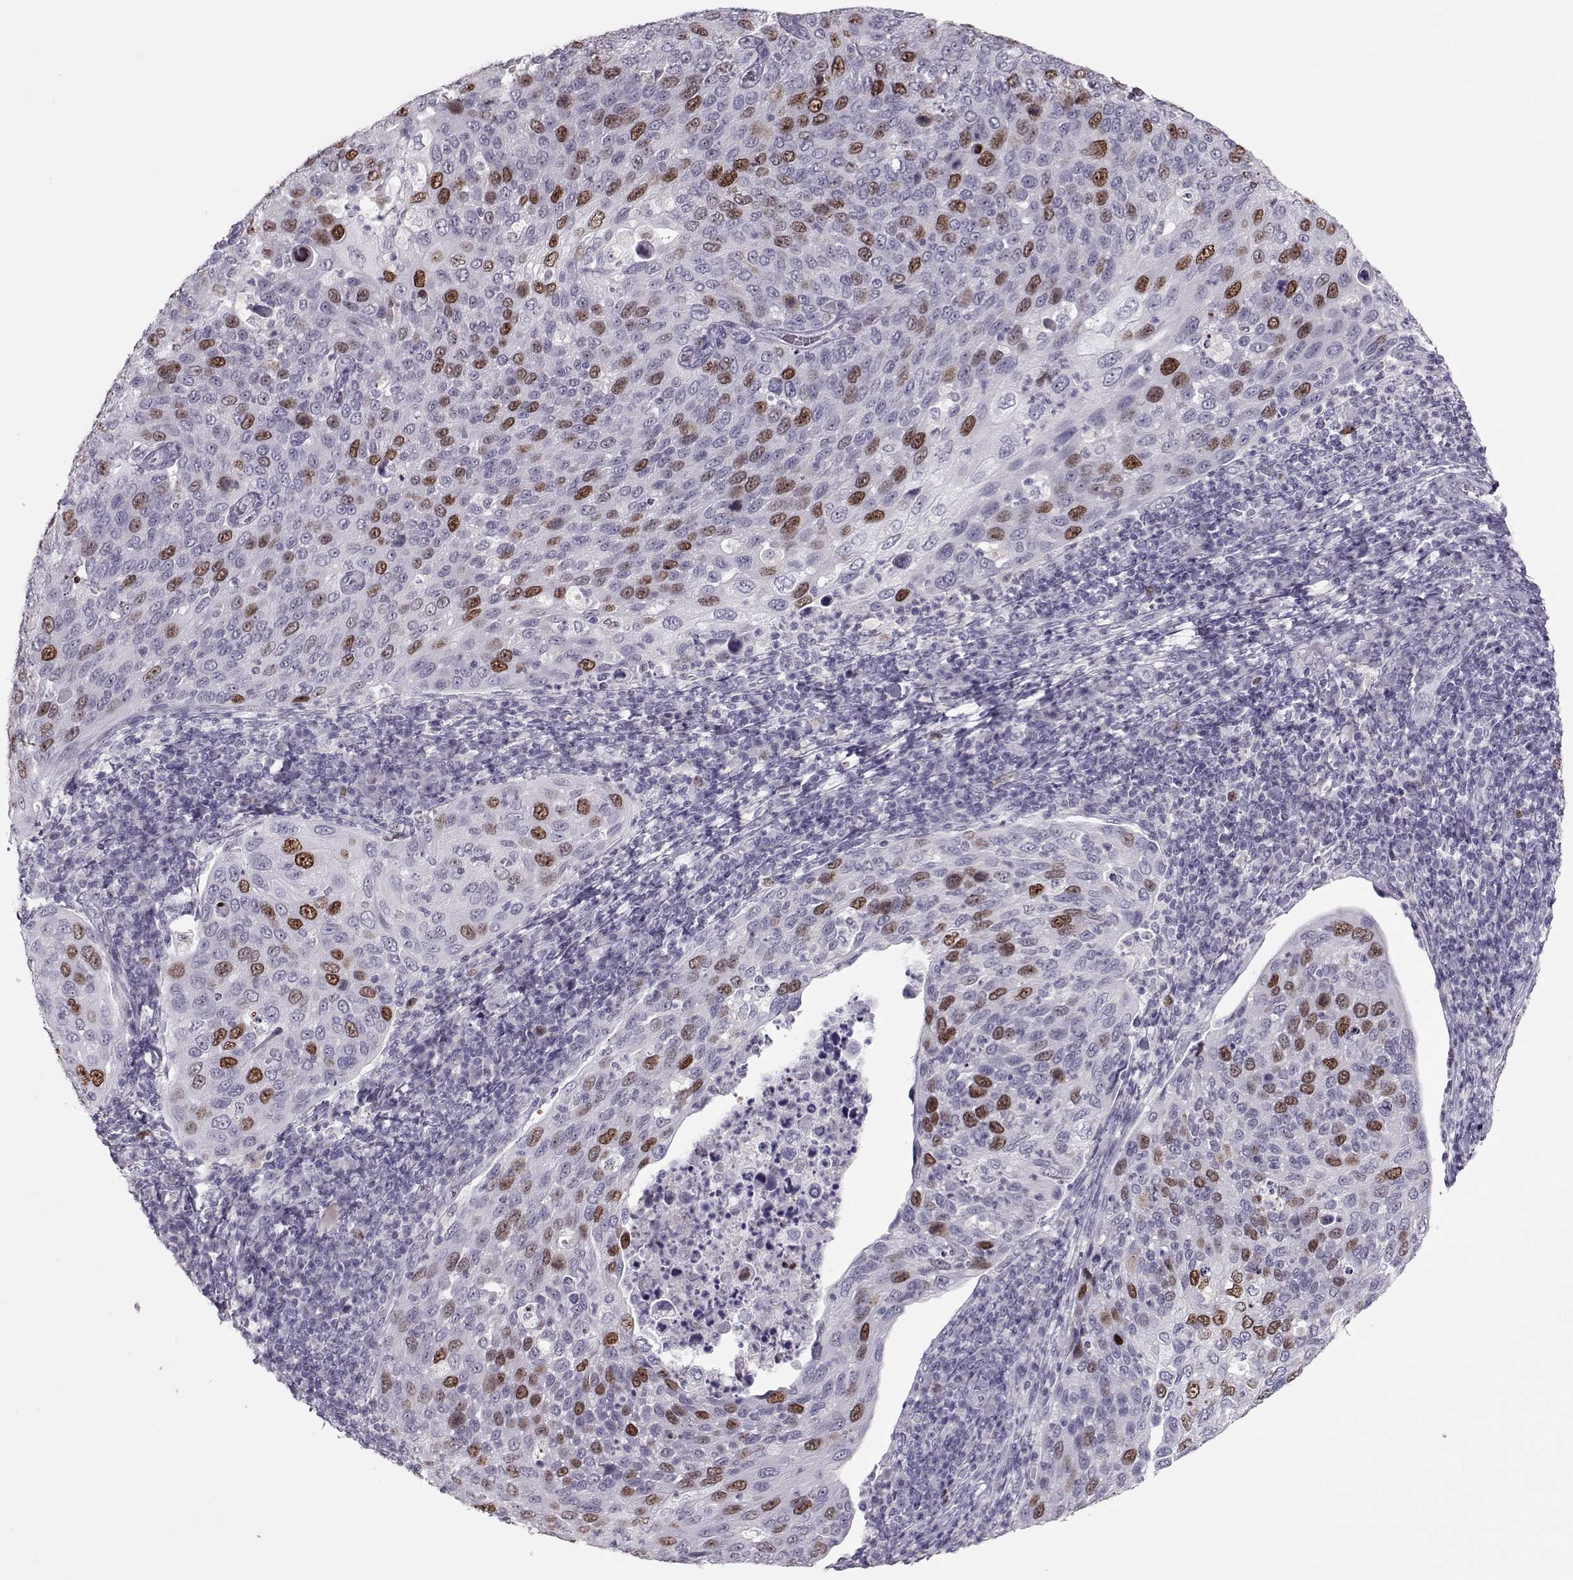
{"staining": {"intensity": "strong", "quantity": "<25%", "location": "nuclear"}, "tissue": "cervical cancer", "cell_type": "Tumor cells", "image_type": "cancer", "snomed": [{"axis": "morphology", "description": "Squamous cell carcinoma, NOS"}, {"axis": "topography", "description": "Cervix"}], "caption": "Protein analysis of cervical squamous cell carcinoma tissue displays strong nuclear expression in about <25% of tumor cells.", "gene": "SGO1", "patient": {"sex": "female", "age": 54}}